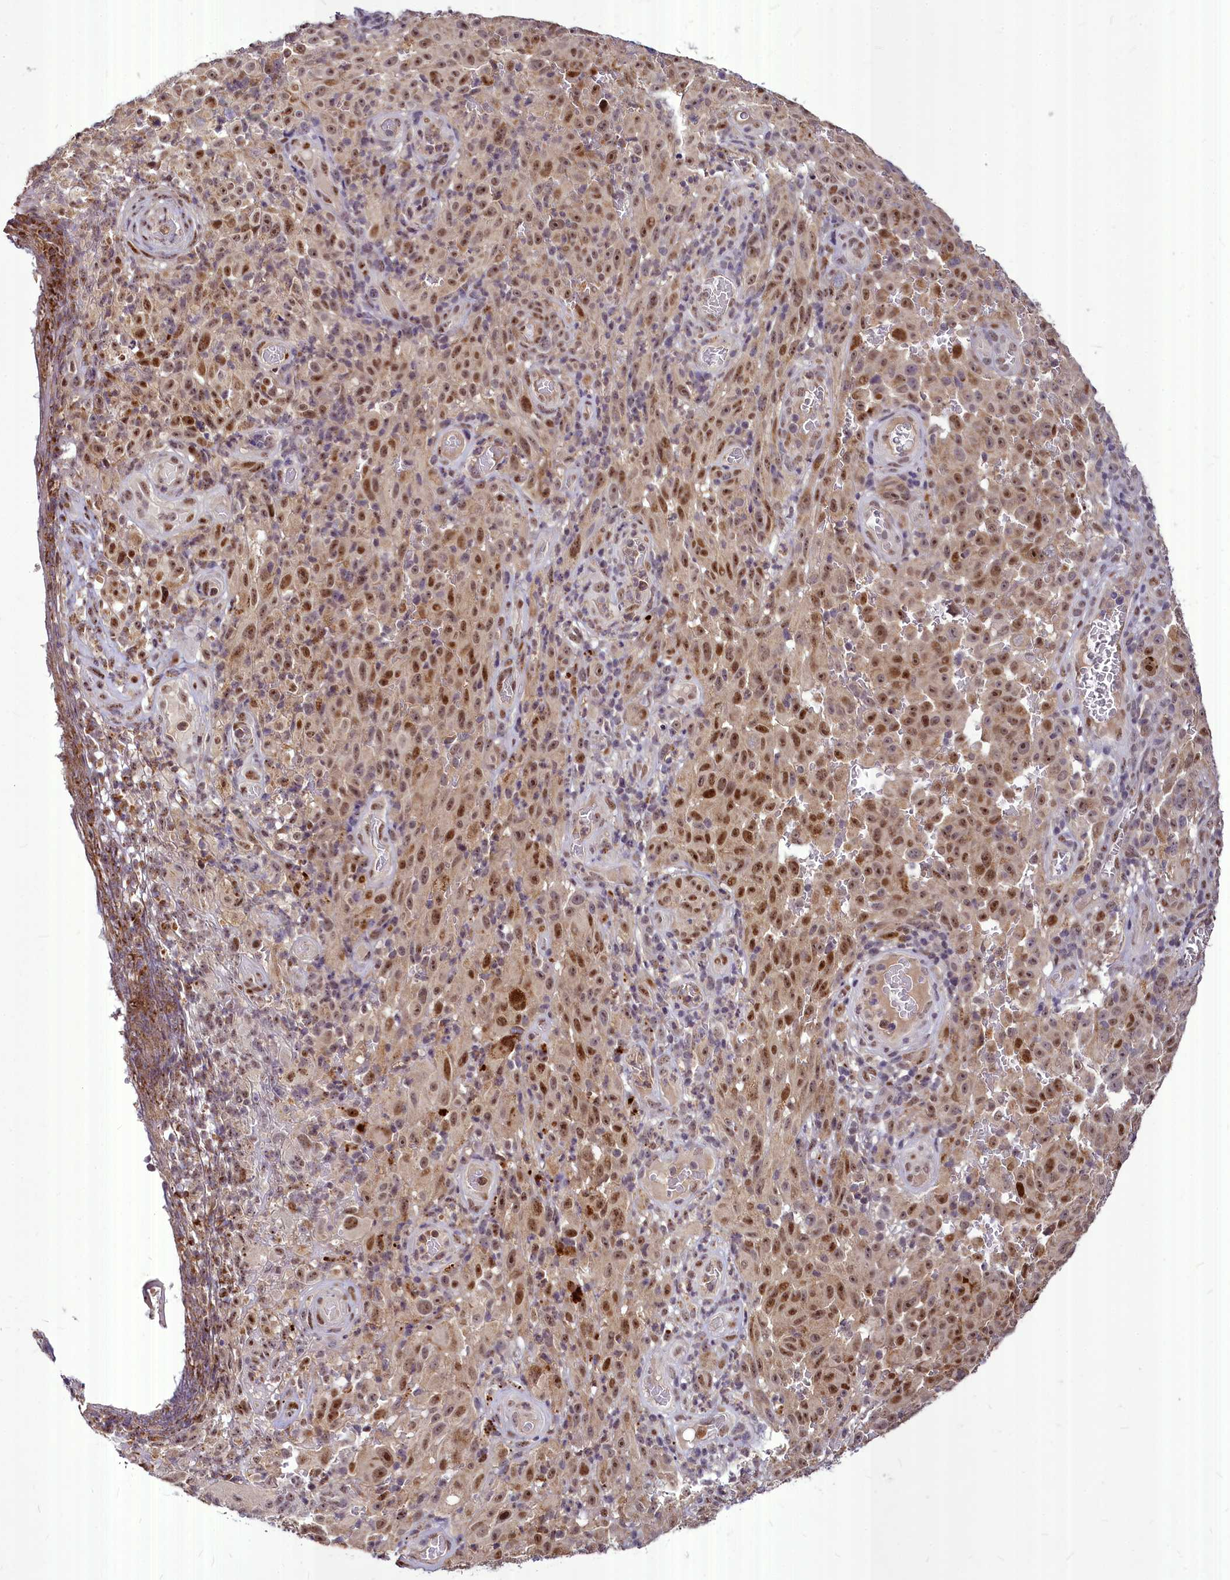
{"staining": {"intensity": "moderate", "quantity": ">75%", "location": "nuclear"}, "tissue": "melanoma", "cell_type": "Tumor cells", "image_type": "cancer", "snomed": [{"axis": "morphology", "description": "Malignant melanoma, NOS"}, {"axis": "topography", "description": "Skin"}], "caption": "The histopathology image displays a brown stain indicating the presence of a protein in the nuclear of tumor cells in malignant melanoma.", "gene": "MAML2", "patient": {"sex": "female", "age": 82}}